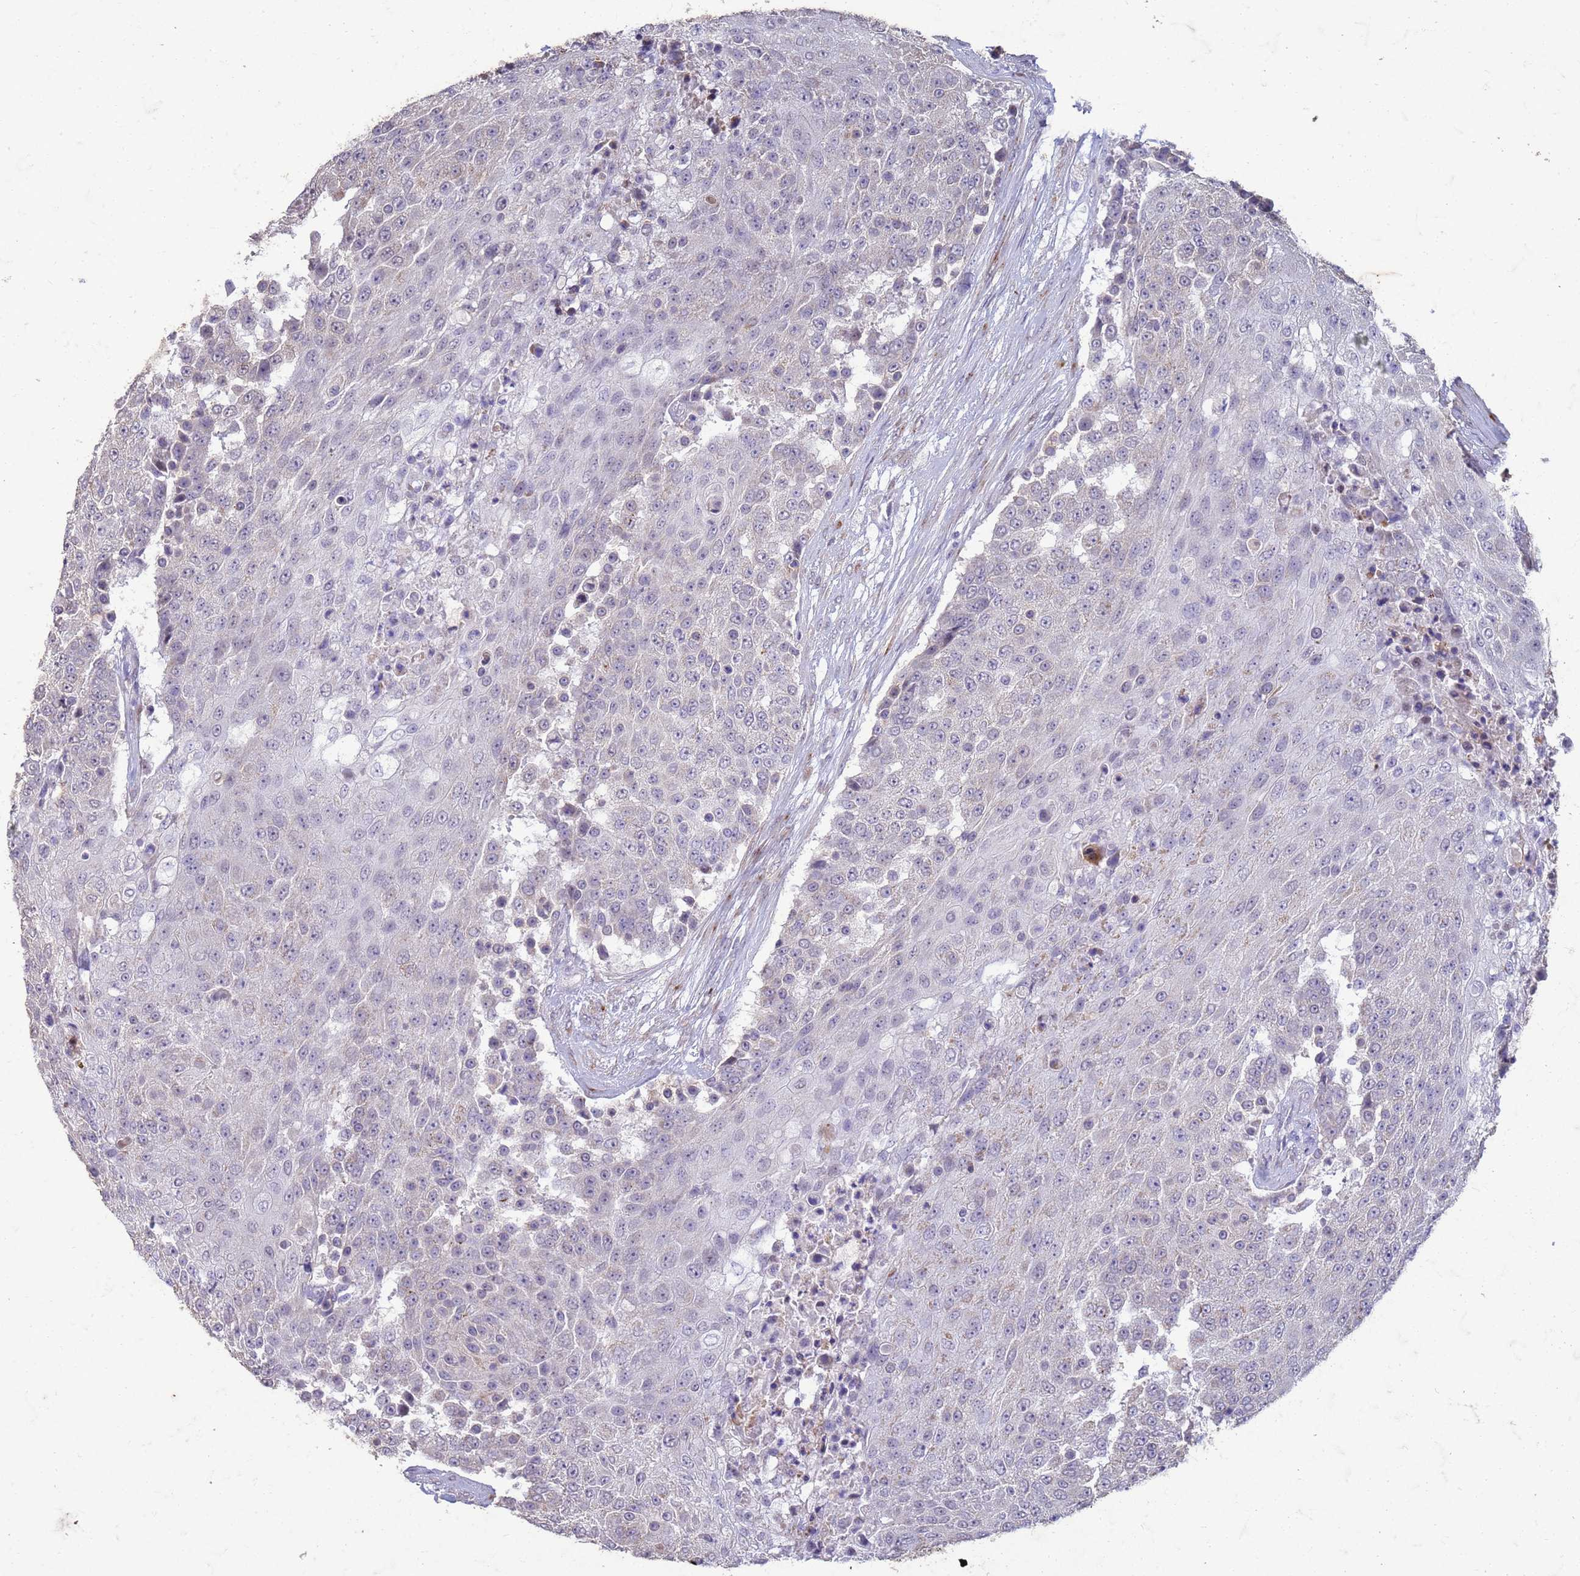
{"staining": {"intensity": "weak", "quantity": "<25%", "location": "cytoplasmic/membranous"}, "tissue": "urothelial cancer", "cell_type": "Tumor cells", "image_type": "cancer", "snomed": [{"axis": "morphology", "description": "Urothelial carcinoma, High grade"}, {"axis": "topography", "description": "Urinary bladder"}], "caption": "Tumor cells are negative for brown protein staining in urothelial carcinoma (high-grade).", "gene": "SLC25A15", "patient": {"sex": "female", "age": 63}}